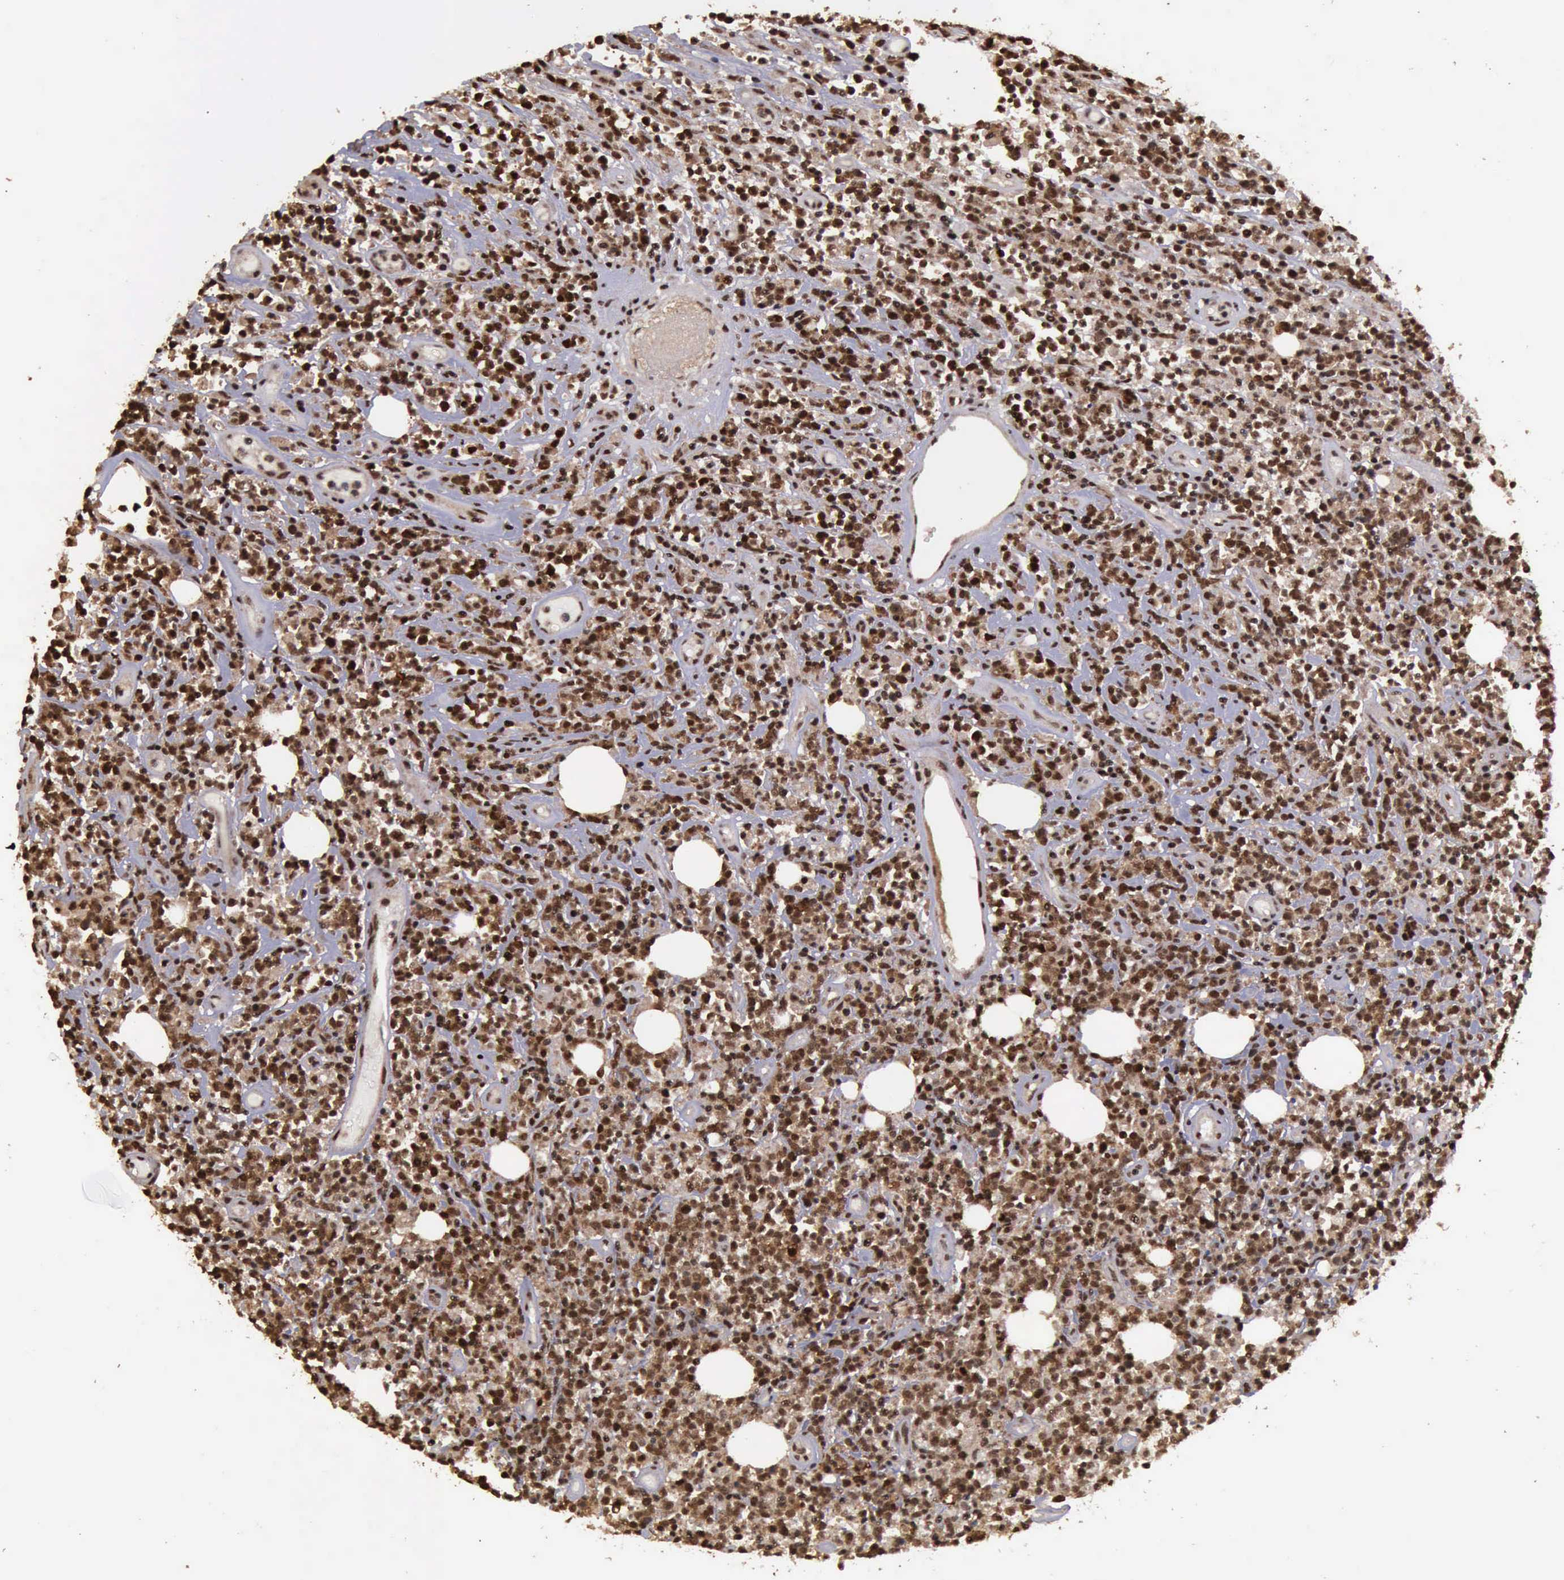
{"staining": {"intensity": "strong", "quantity": ">75%", "location": "cytoplasmic/membranous,nuclear"}, "tissue": "lymphoma", "cell_type": "Tumor cells", "image_type": "cancer", "snomed": [{"axis": "morphology", "description": "Malignant lymphoma, non-Hodgkin's type, High grade"}, {"axis": "topography", "description": "Colon"}], "caption": "The photomicrograph shows a brown stain indicating the presence of a protein in the cytoplasmic/membranous and nuclear of tumor cells in malignant lymphoma, non-Hodgkin's type (high-grade).", "gene": "TRMT2A", "patient": {"sex": "male", "age": 82}}